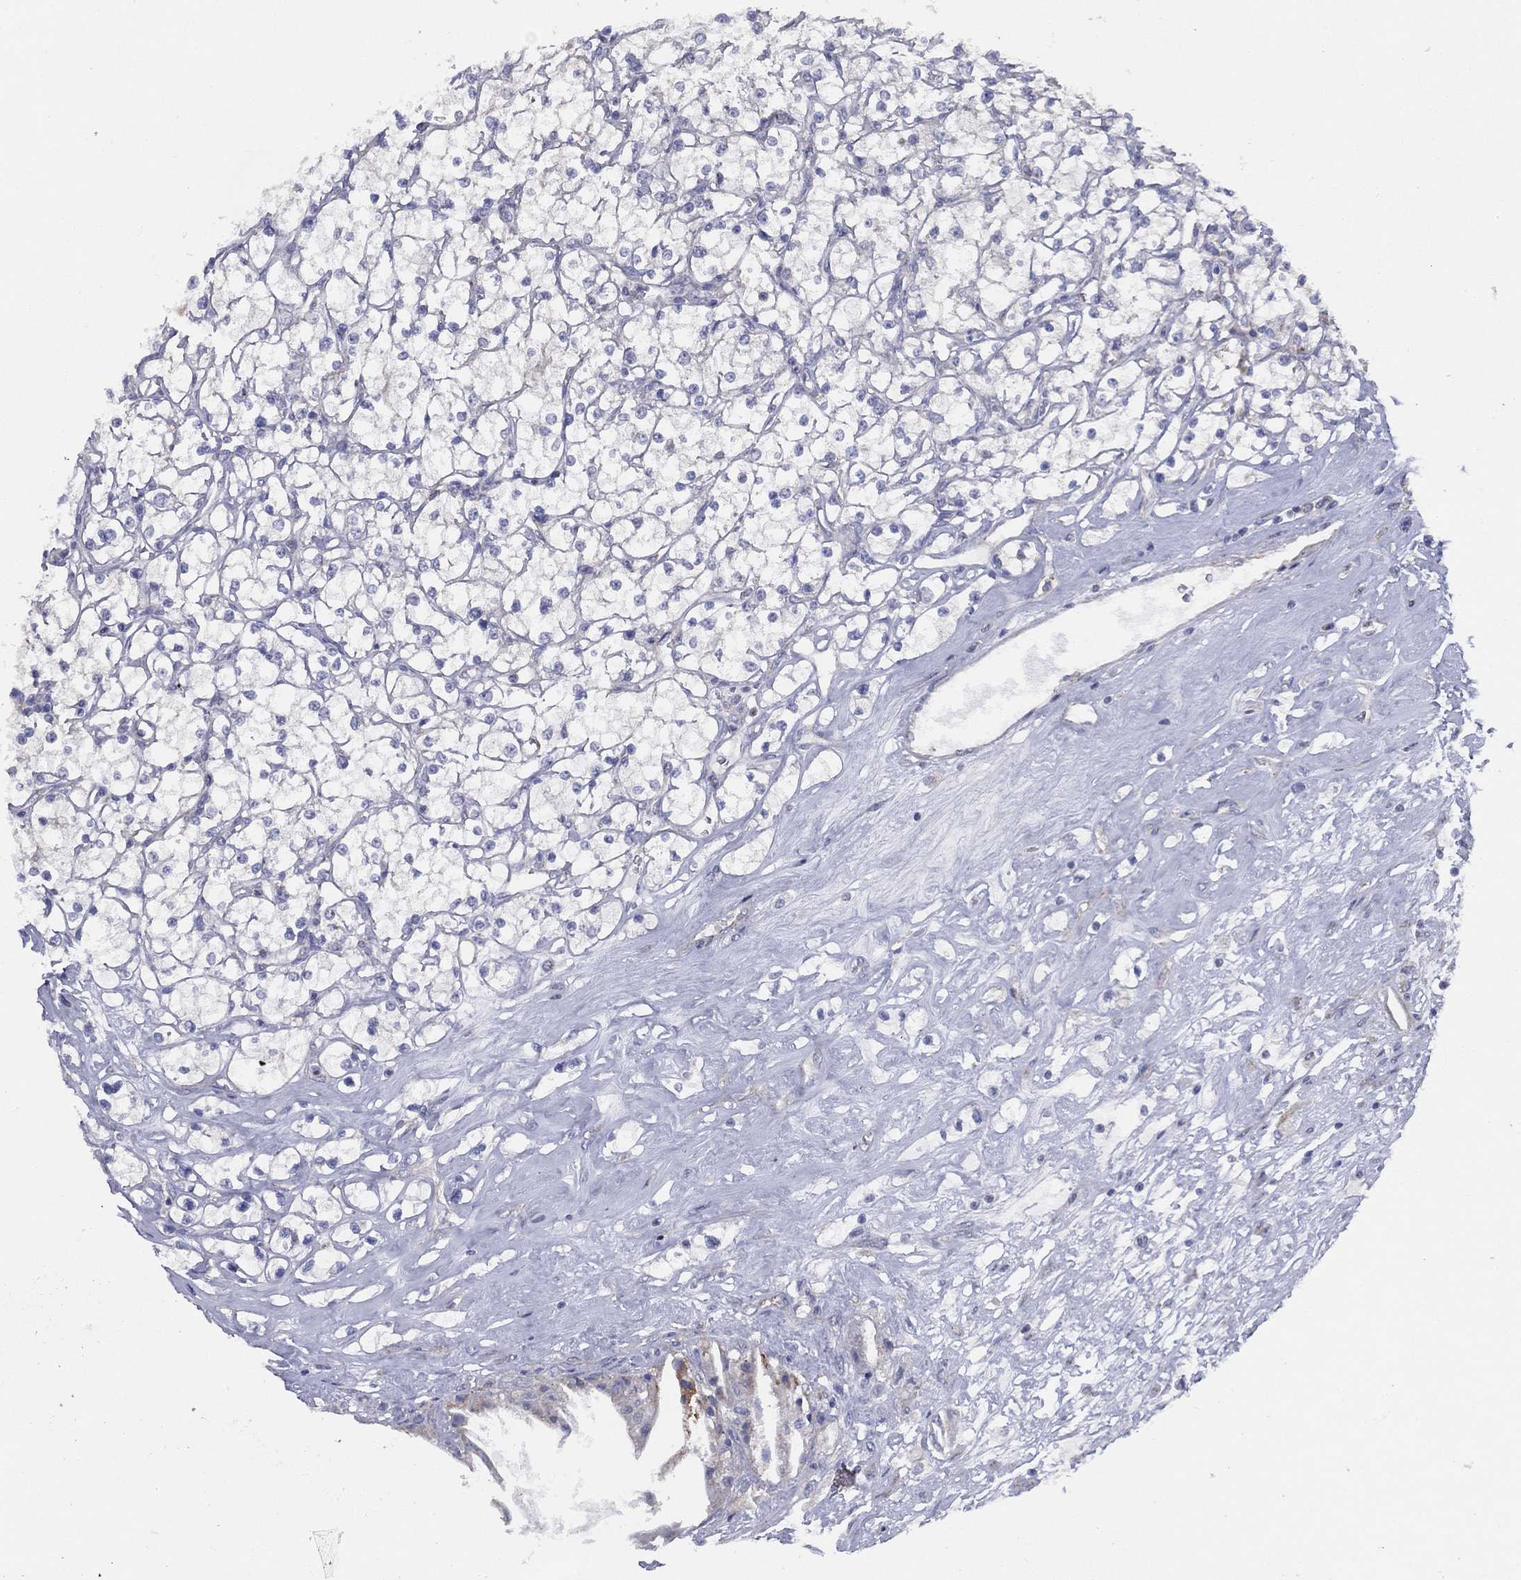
{"staining": {"intensity": "negative", "quantity": "none", "location": "none"}, "tissue": "renal cancer", "cell_type": "Tumor cells", "image_type": "cancer", "snomed": [{"axis": "morphology", "description": "Adenocarcinoma, NOS"}, {"axis": "topography", "description": "Kidney"}], "caption": "This is an immunohistochemistry photomicrograph of renal cancer. There is no staining in tumor cells.", "gene": "ZNF223", "patient": {"sex": "male", "age": 67}}